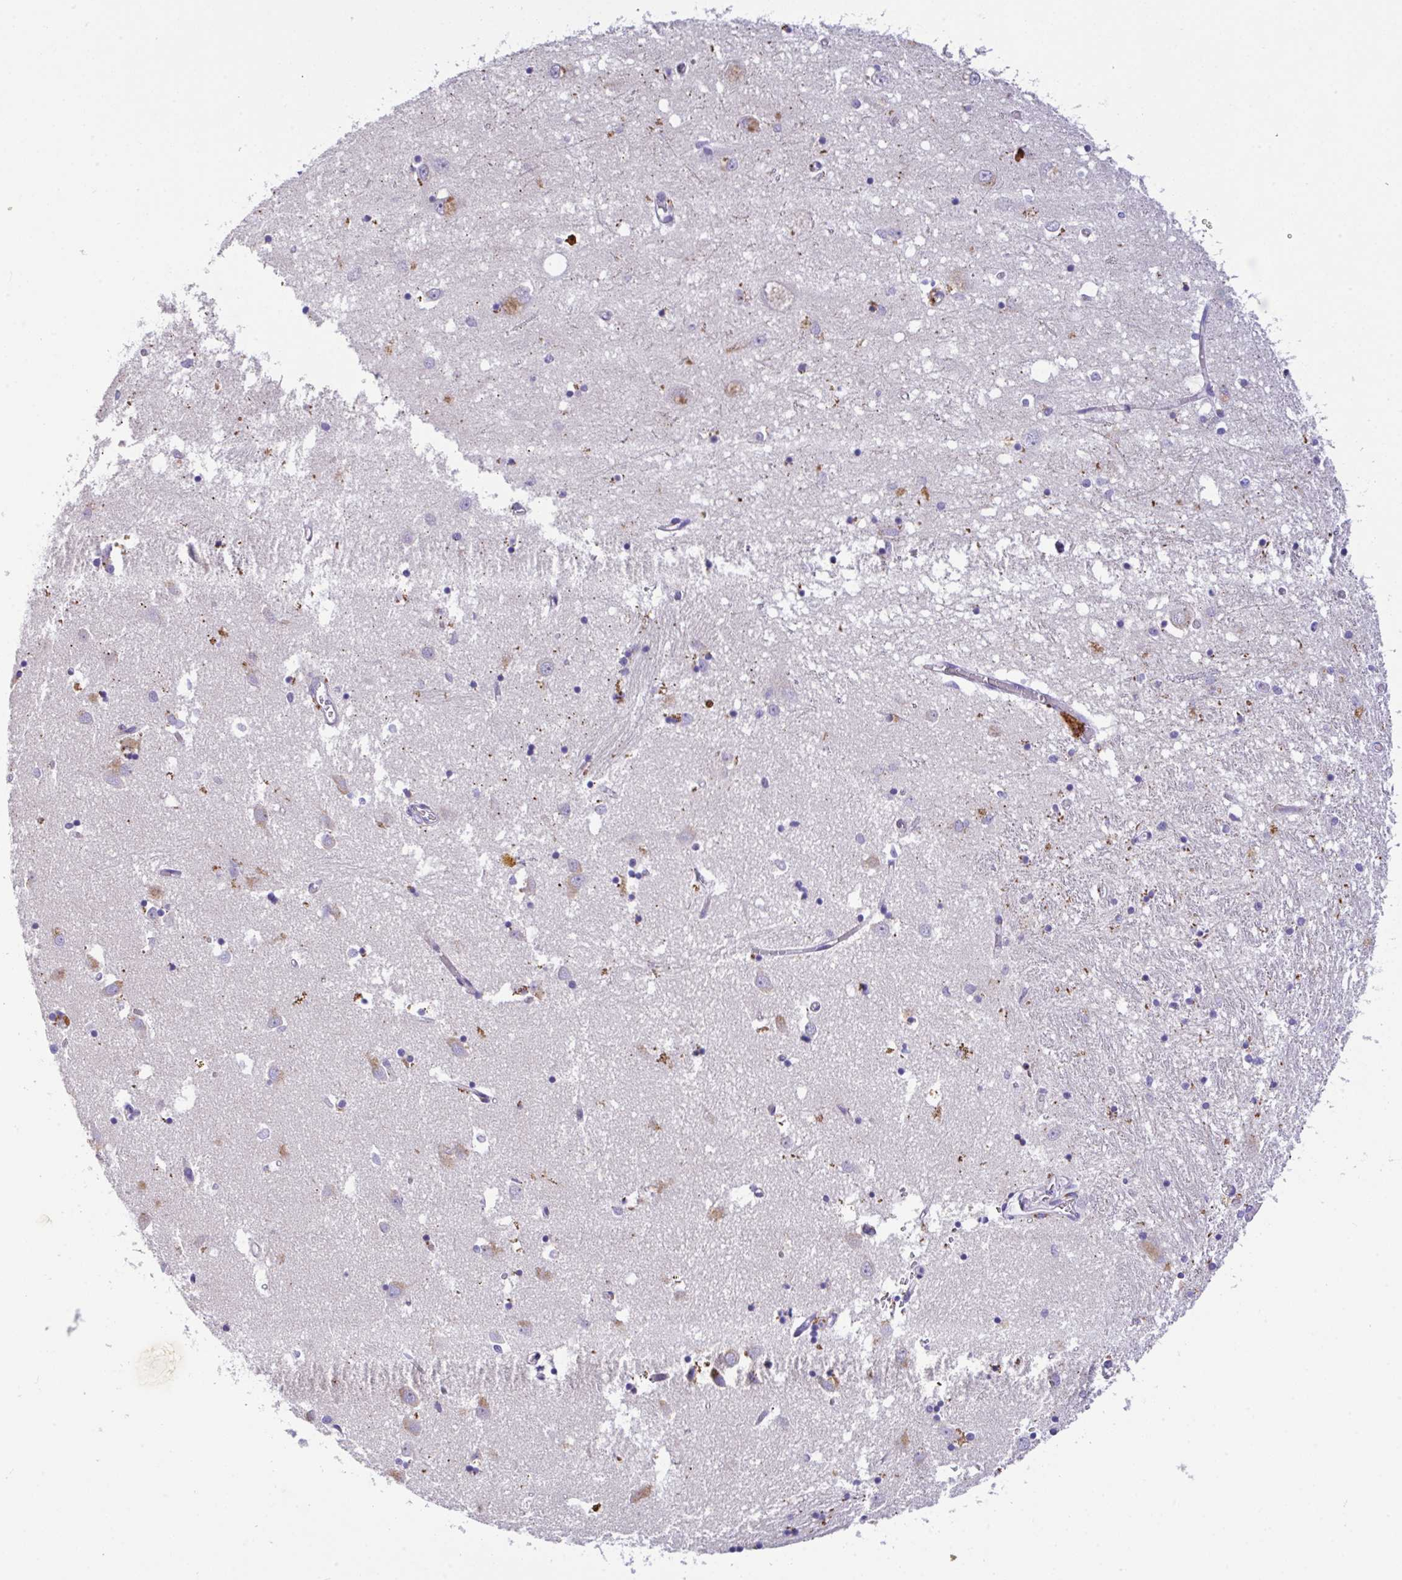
{"staining": {"intensity": "negative", "quantity": "none", "location": "none"}, "tissue": "caudate", "cell_type": "Glial cells", "image_type": "normal", "snomed": [{"axis": "morphology", "description": "Normal tissue, NOS"}, {"axis": "topography", "description": "Lateral ventricle wall"}], "caption": "Protein analysis of unremarkable caudate reveals no significant positivity in glial cells.", "gene": "EPN3", "patient": {"sex": "male", "age": 70}}